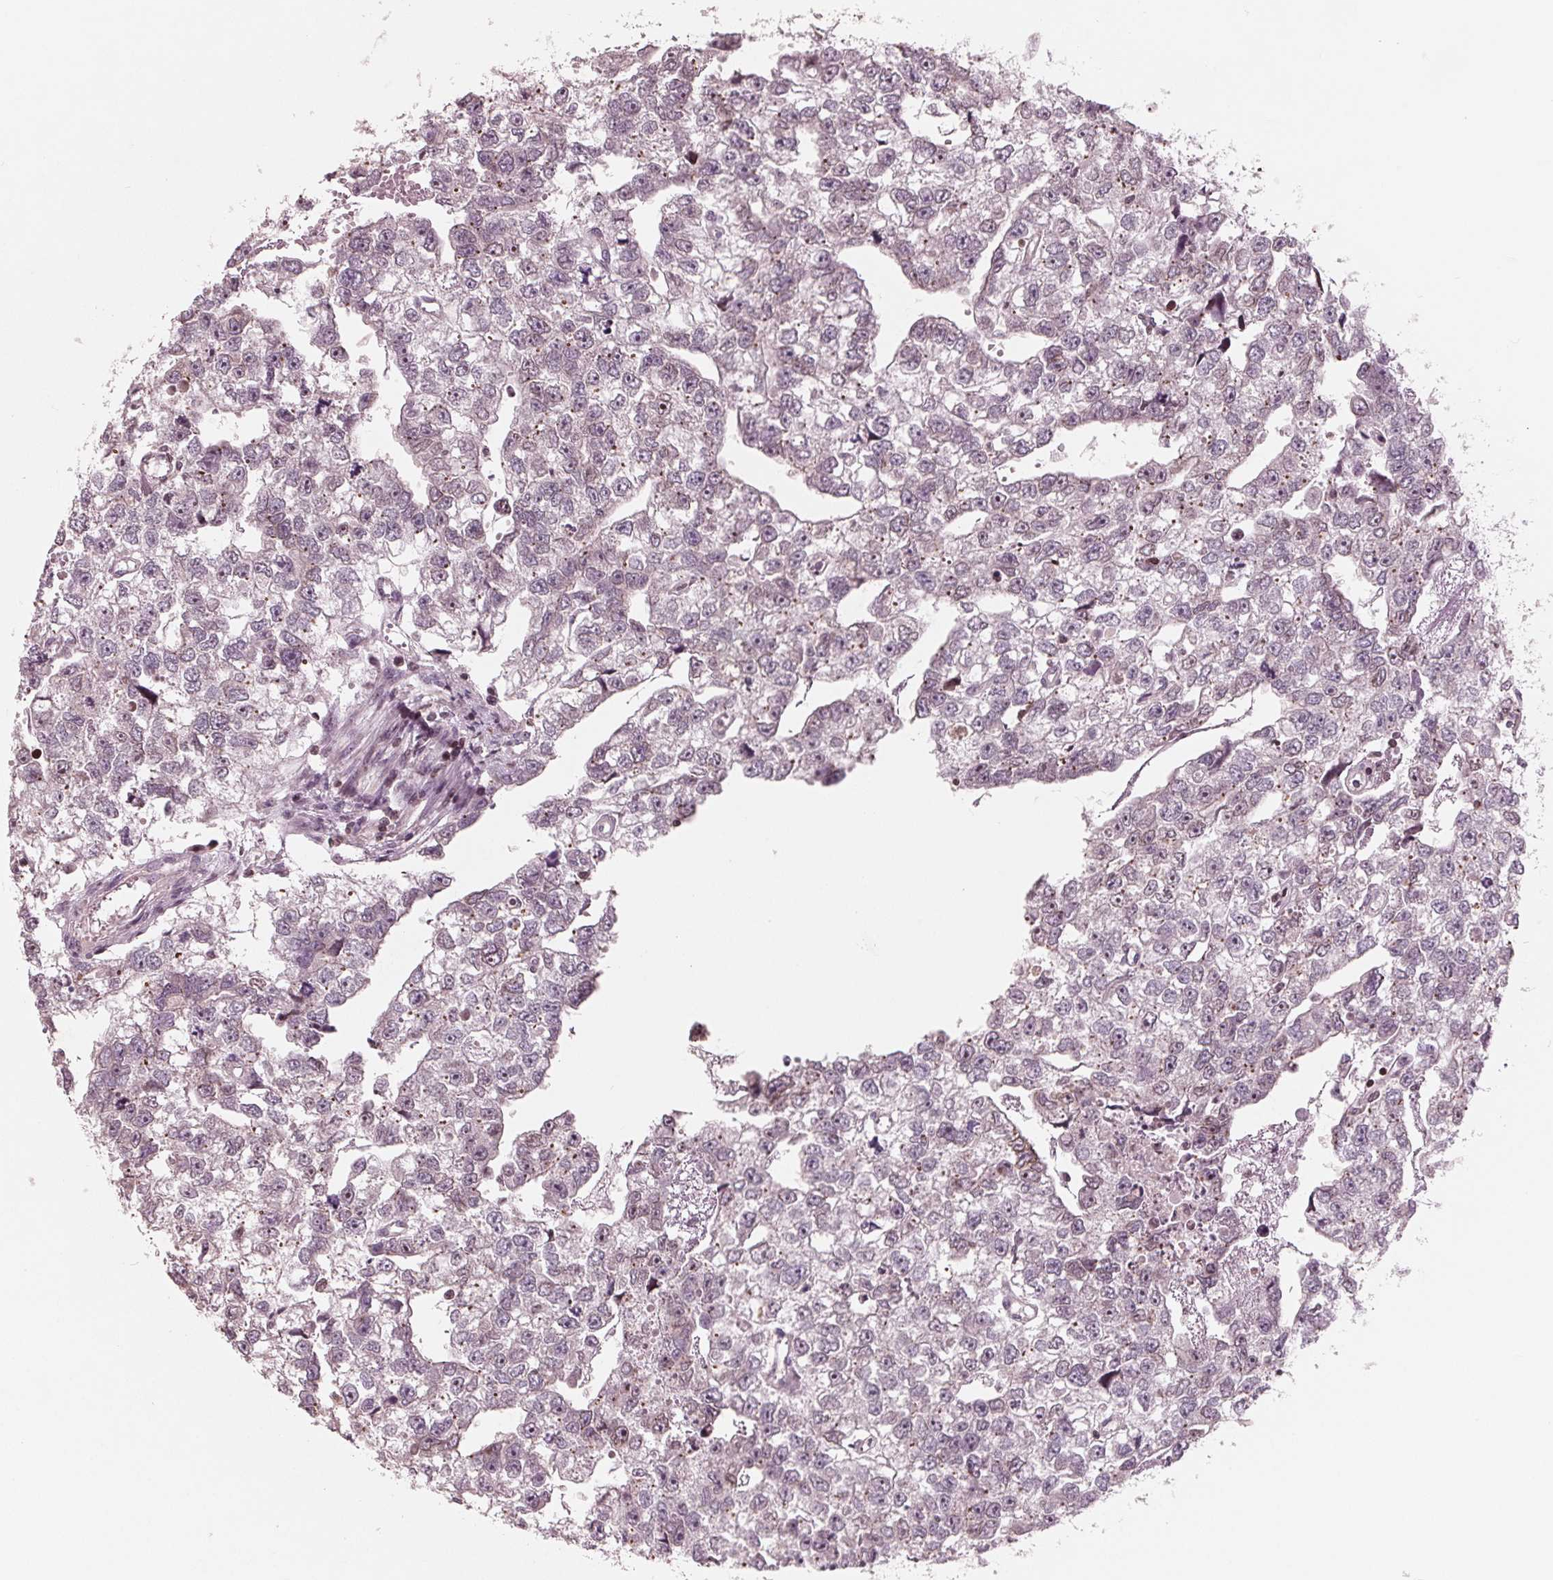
{"staining": {"intensity": "weak", "quantity": "25%-75%", "location": "nuclear"}, "tissue": "testis cancer", "cell_type": "Tumor cells", "image_type": "cancer", "snomed": [{"axis": "morphology", "description": "Carcinoma, Embryonal, NOS"}, {"axis": "morphology", "description": "Teratoma, malignant, NOS"}, {"axis": "topography", "description": "Testis"}], "caption": "Immunohistochemistry (IHC) photomicrograph of neoplastic tissue: embryonal carcinoma (testis) stained using immunohistochemistry (IHC) demonstrates low levels of weak protein expression localized specifically in the nuclear of tumor cells, appearing as a nuclear brown color.", "gene": "NUP210", "patient": {"sex": "male", "age": 44}}